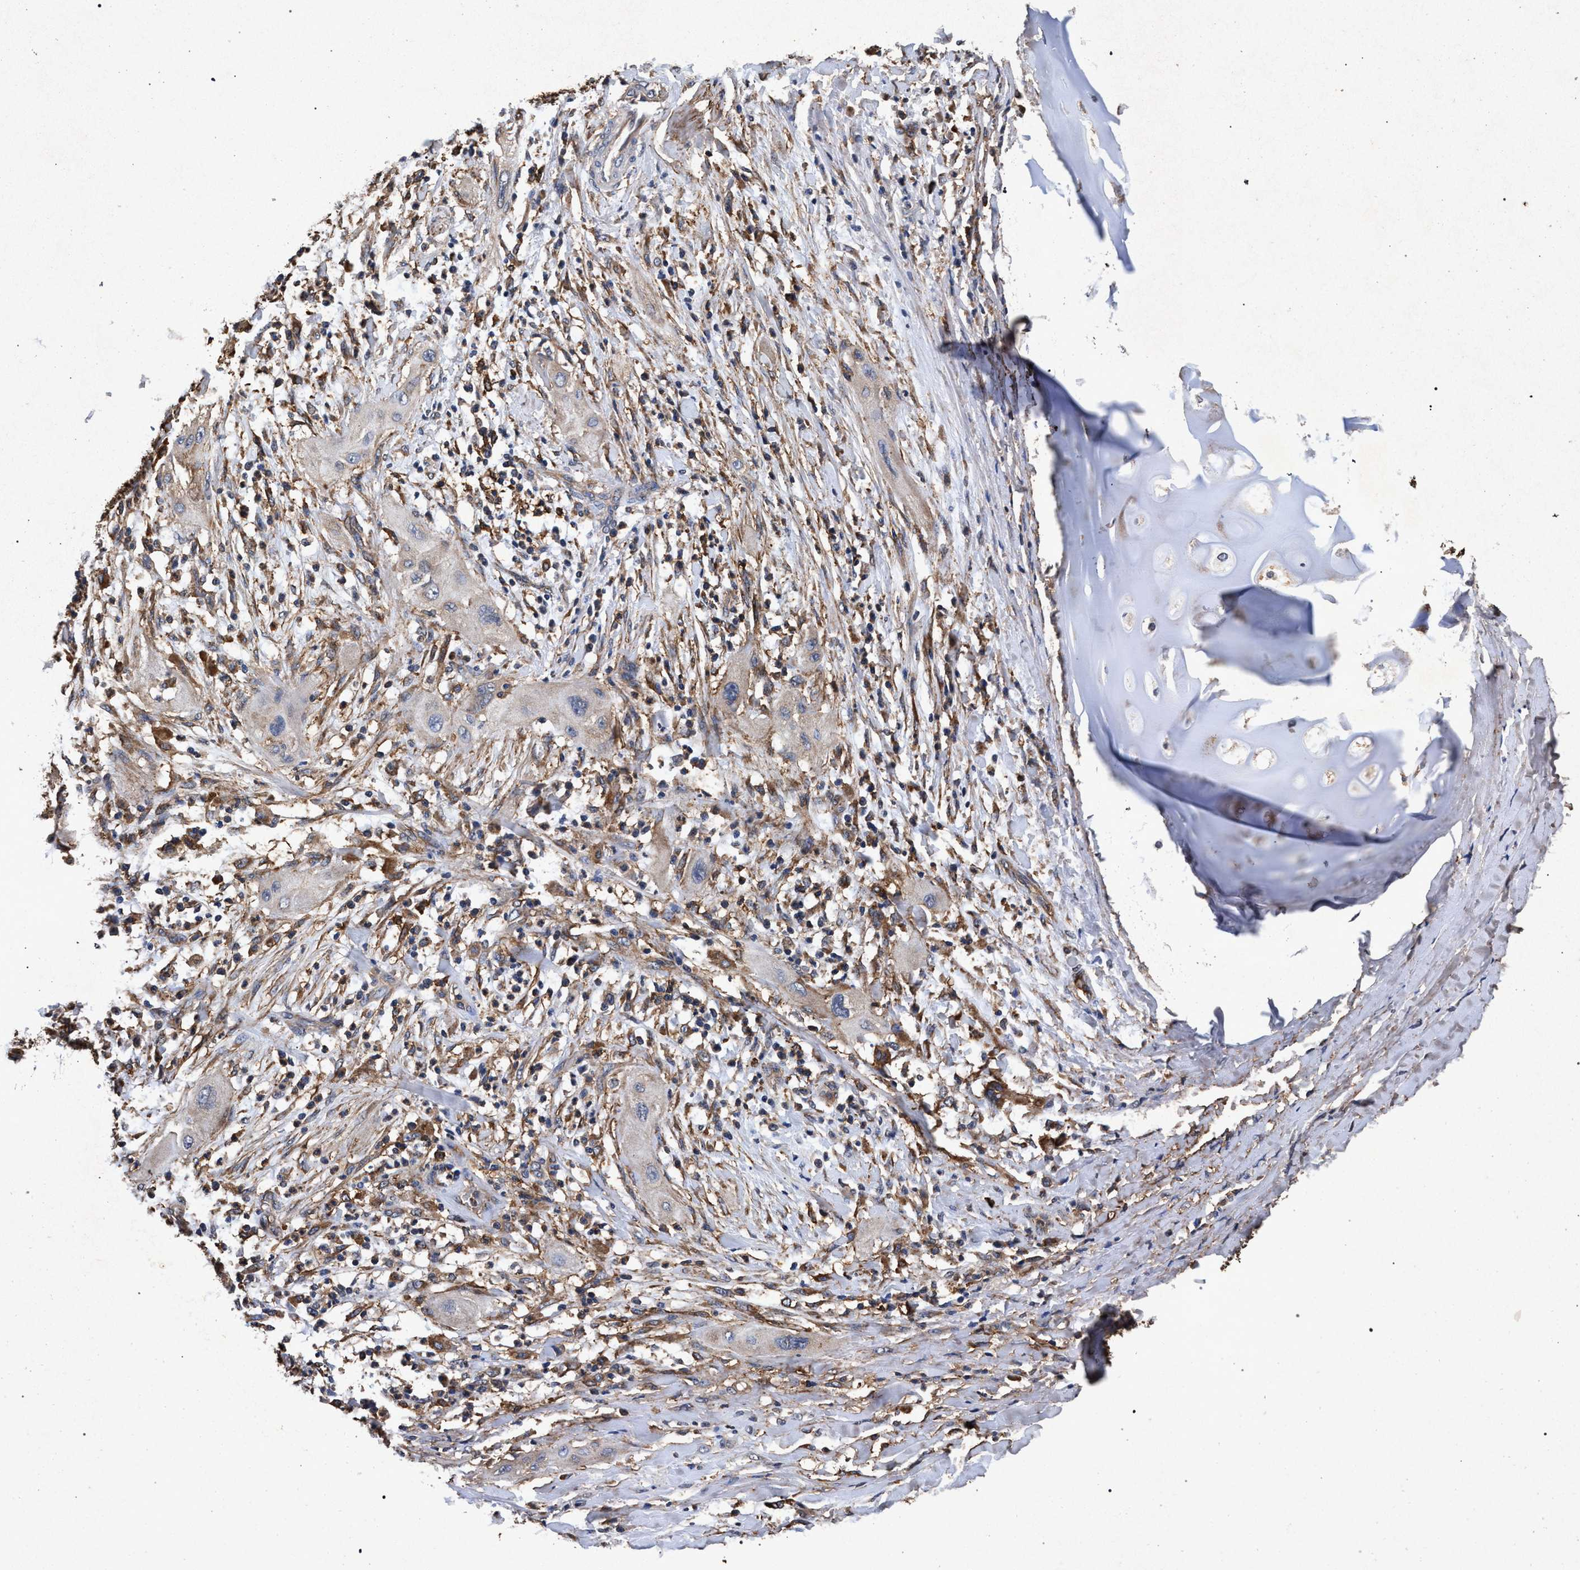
{"staining": {"intensity": "negative", "quantity": "none", "location": "none"}, "tissue": "lung cancer", "cell_type": "Tumor cells", "image_type": "cancer", "snomed": [{"axis": "morphology", "description": "Squamous cell carcinoma, NOS"}, {"axis": "topography", "description": "Lung"}], "caption": "Immunohistochemistry image of neoplastic tissue: lung cancer (squamous cell carcinoma) stained with DAB displays no significant protein positivity in tumor cells. The staining was performed using DAB to visualize the protein expression in brown, while the nuclei were stained in blue with hematoxylin (Magnification: 20x).", "gene": "MARCKS", "patient": {"sex": "female", "age": 47}}